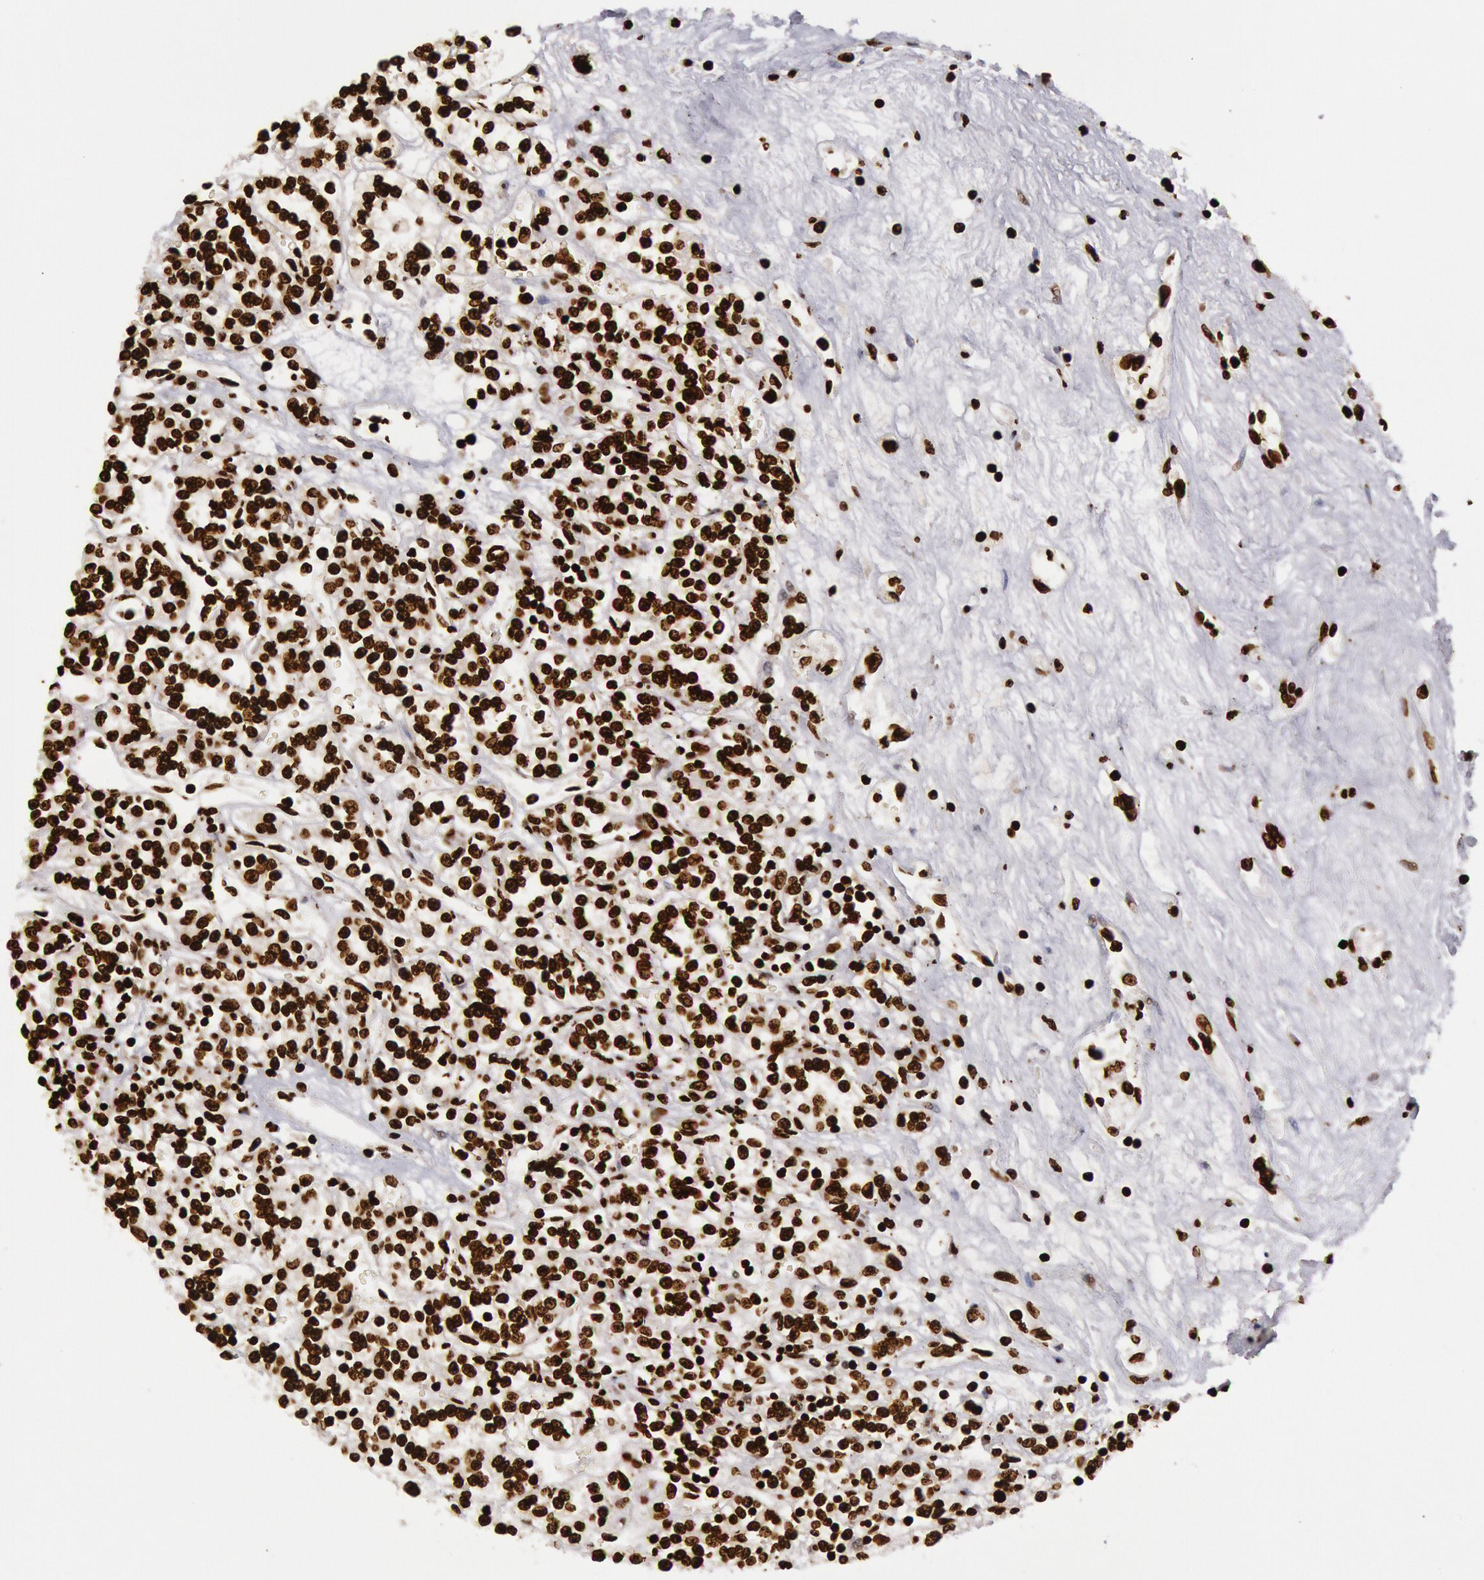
{"staining": {"intensity": "strong", "quantity": ">75%", "location": "nuclear"}, "tissue": "renal cancer", "cell_type": "Tumor cells", "image_type": "cancer", "snomed": [{"axis": "morphology", "description": "Adenocarcinoma, NOS"}, {"axis": "topography", "description": "Kidney"}], "caption": "The image shows staining of renal cancer, revealing strong nuclear protein staining (brown color) within tumor cells.", "gene": "H3-4", "patient": {"sex": "female", "age": 76}}